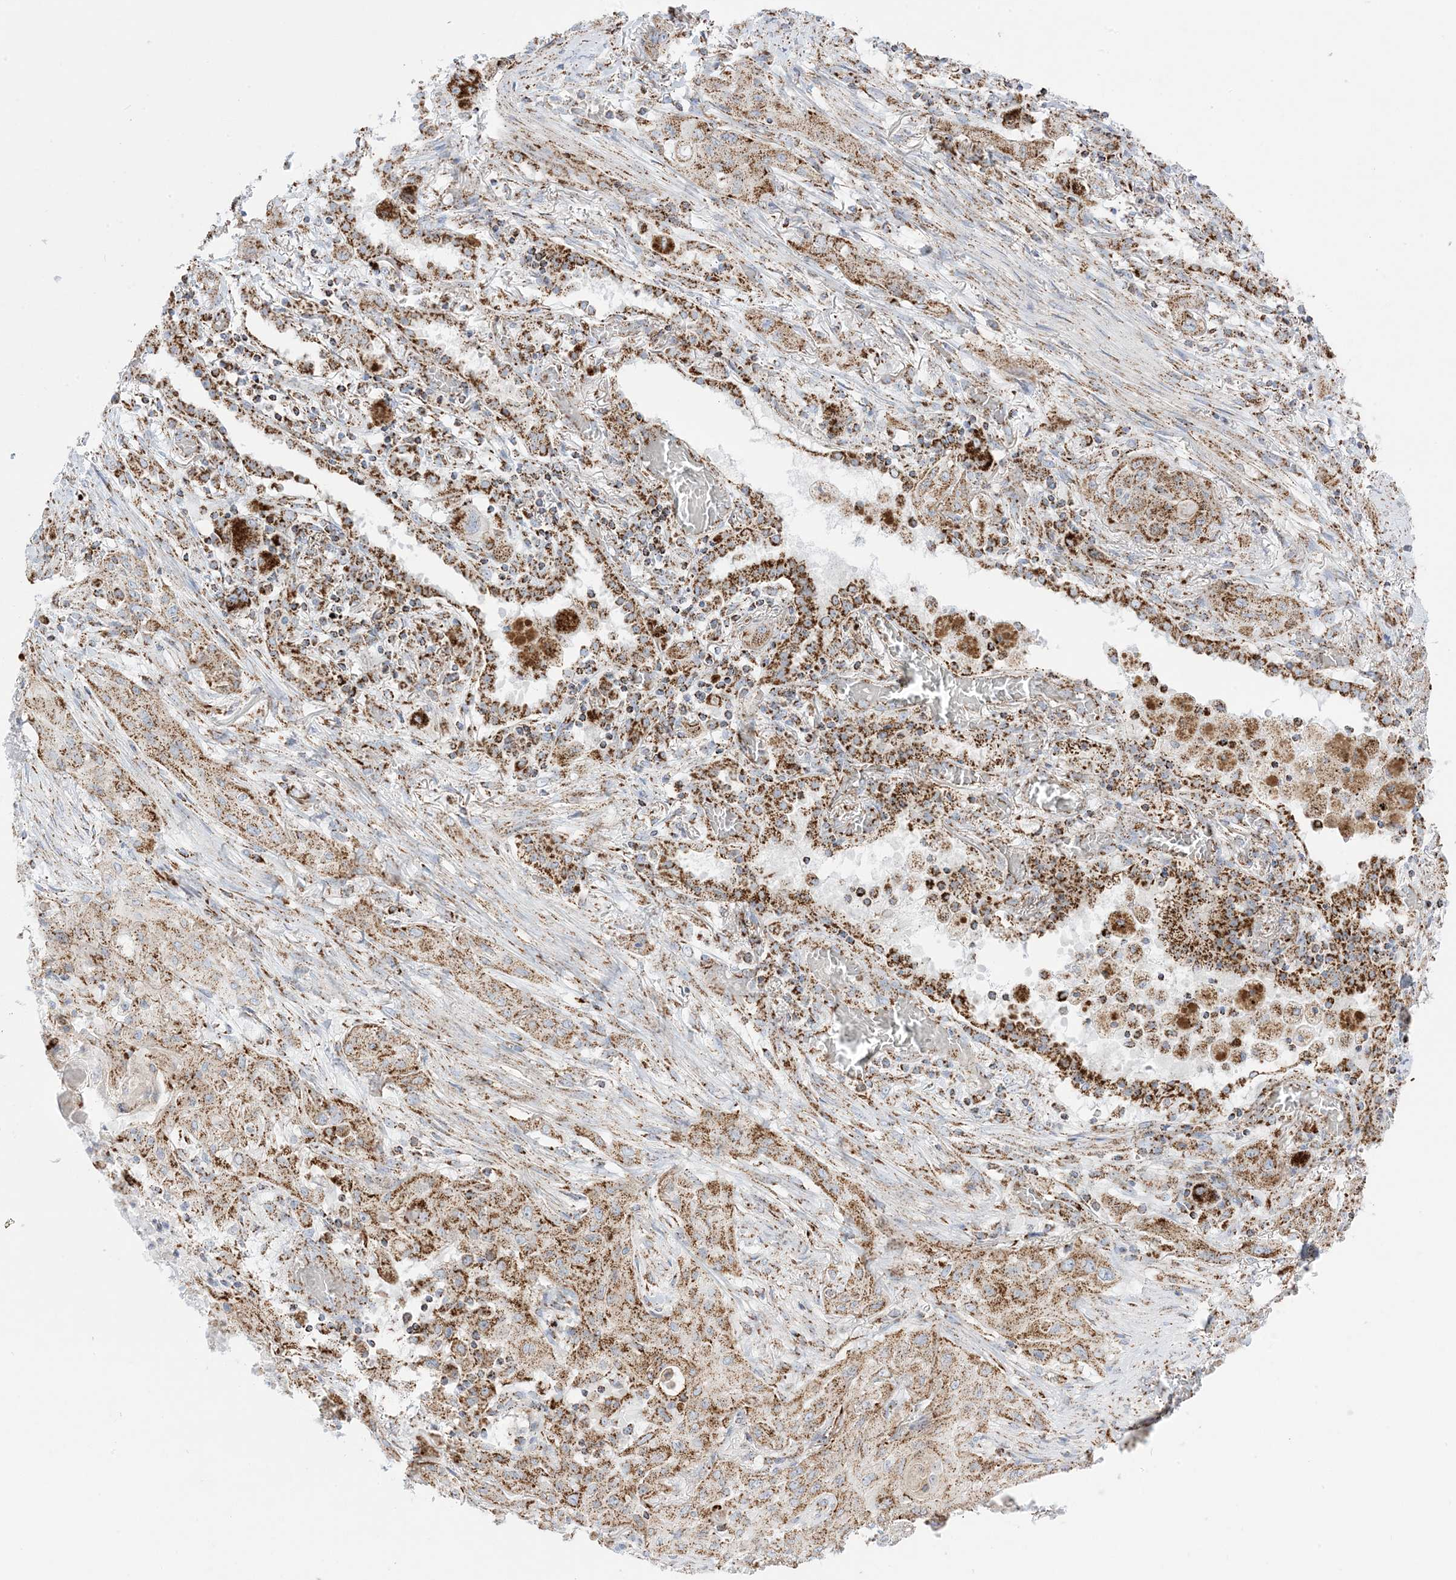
{"staining": {"intensity": "moderate", "quantity": ">75%", "location": "cytoplasmic/membranous"}, "tissue": "lung cancer", "cell_type": "Tumor cells", "image_type": "cancer", "snomed": [{"axis": "morphology", "description": "Squamous cell carcinoma, NOS"}, {"axis": "topography", "description": "Lung"}], "caption": "Immunohistochemical staining of squamous cell carcinoma (lung) displays medium levels of moderate cytoplasmic/membranous protein positivity in about >75% of tumor cells.", "gene": "MRPS36", "patient": {"sex": "female", "age": 47}}